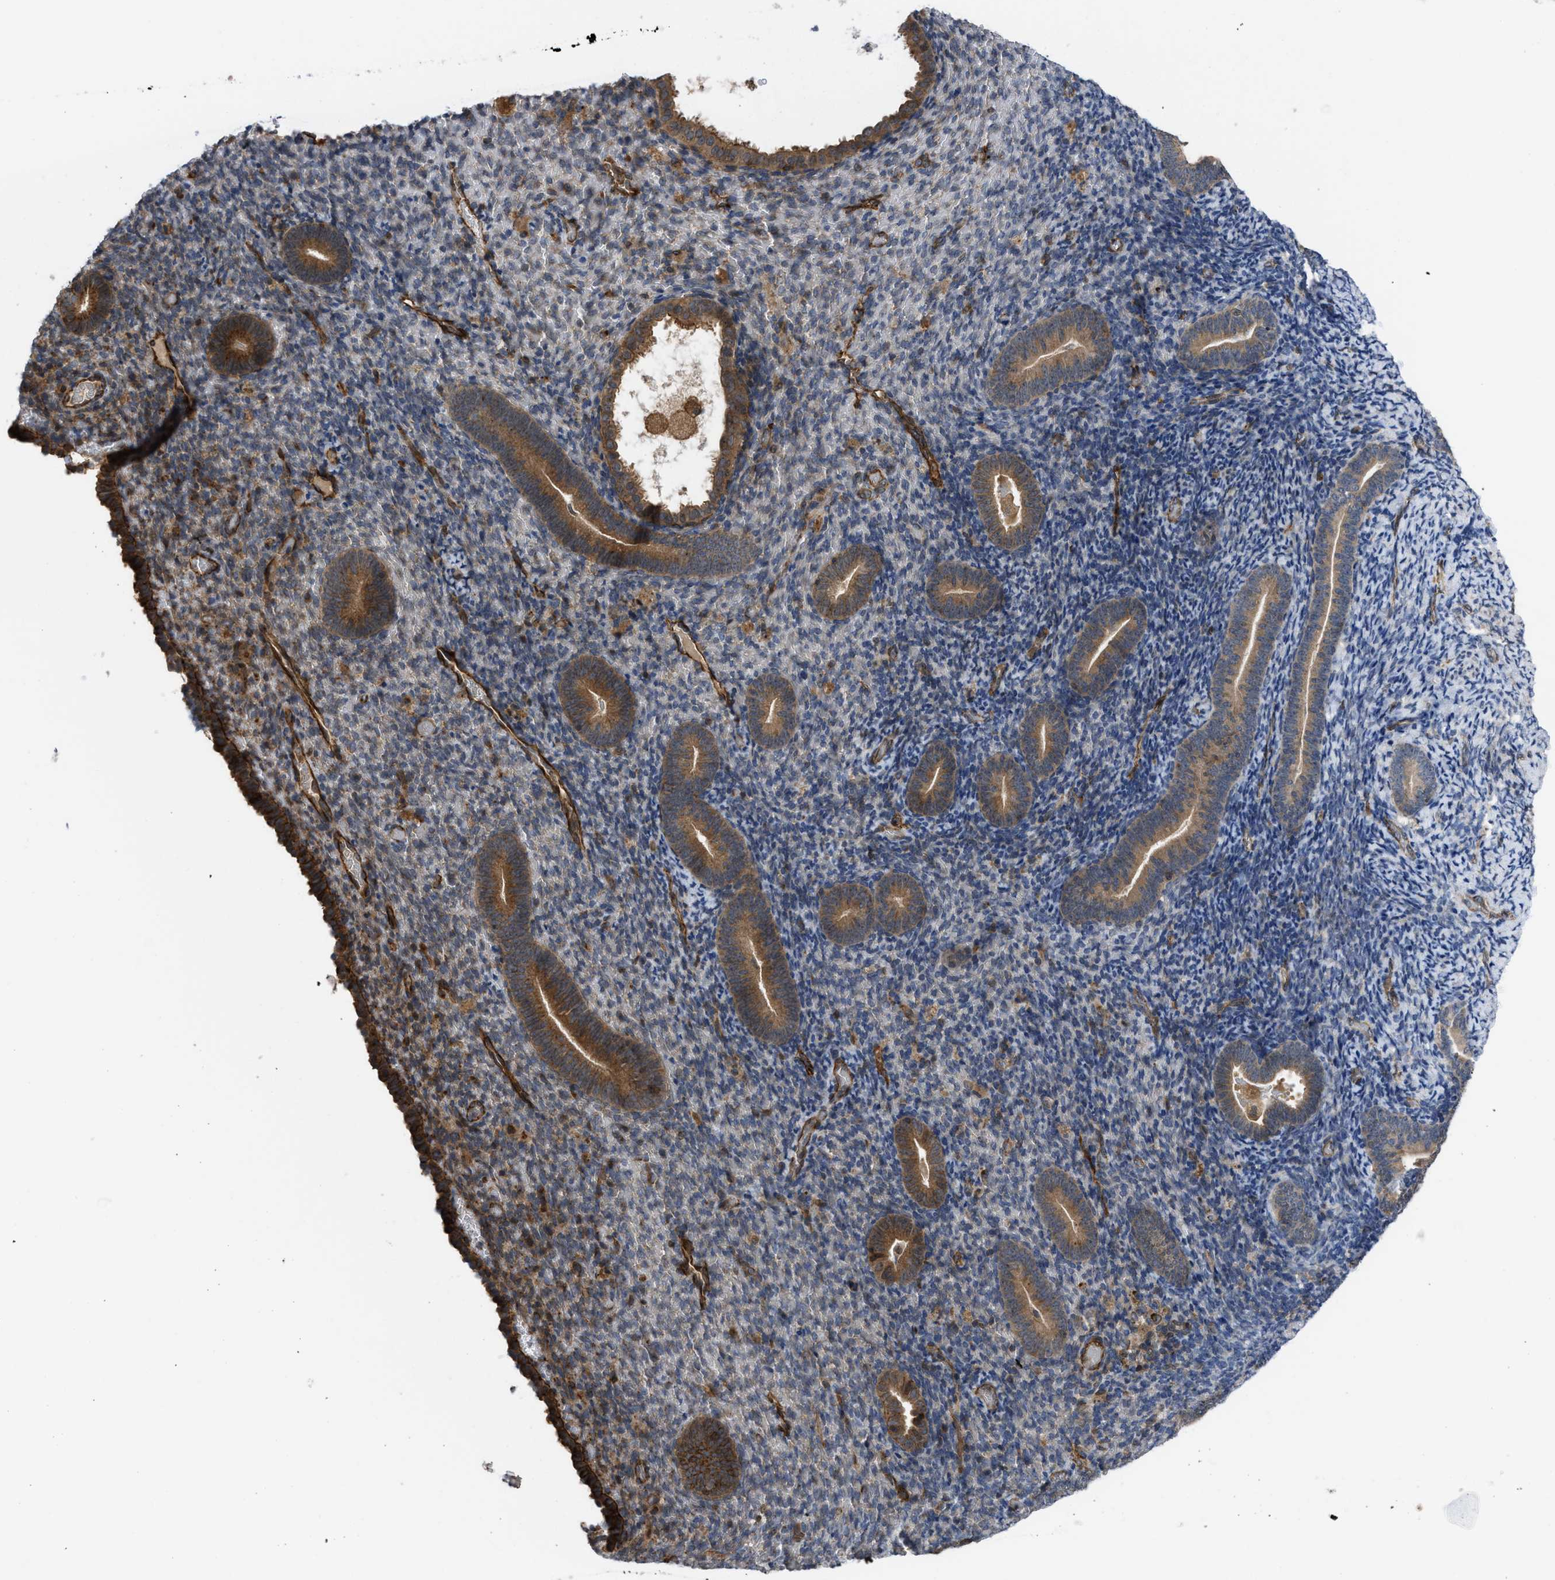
{"staining": {"intensity": "weak", "quantity": "<25%", "location": "cytoplasmic/membranous"}, "tissue": "endometrium", "cell_type": "Cells in endometrial stroma", "image_type": "normal", "snomed": [{"axis": "morphology", "description": "Normal tissue, NOS"}, {"axis": "topography", "description": "Endometrium"}], "caption": "Human endometrium stained for a protein using IHC exhibits no staining in cells in endometrial stroma.", "gene": "GPATCH2L", "patient": {"sex": "female", "age": 51}}